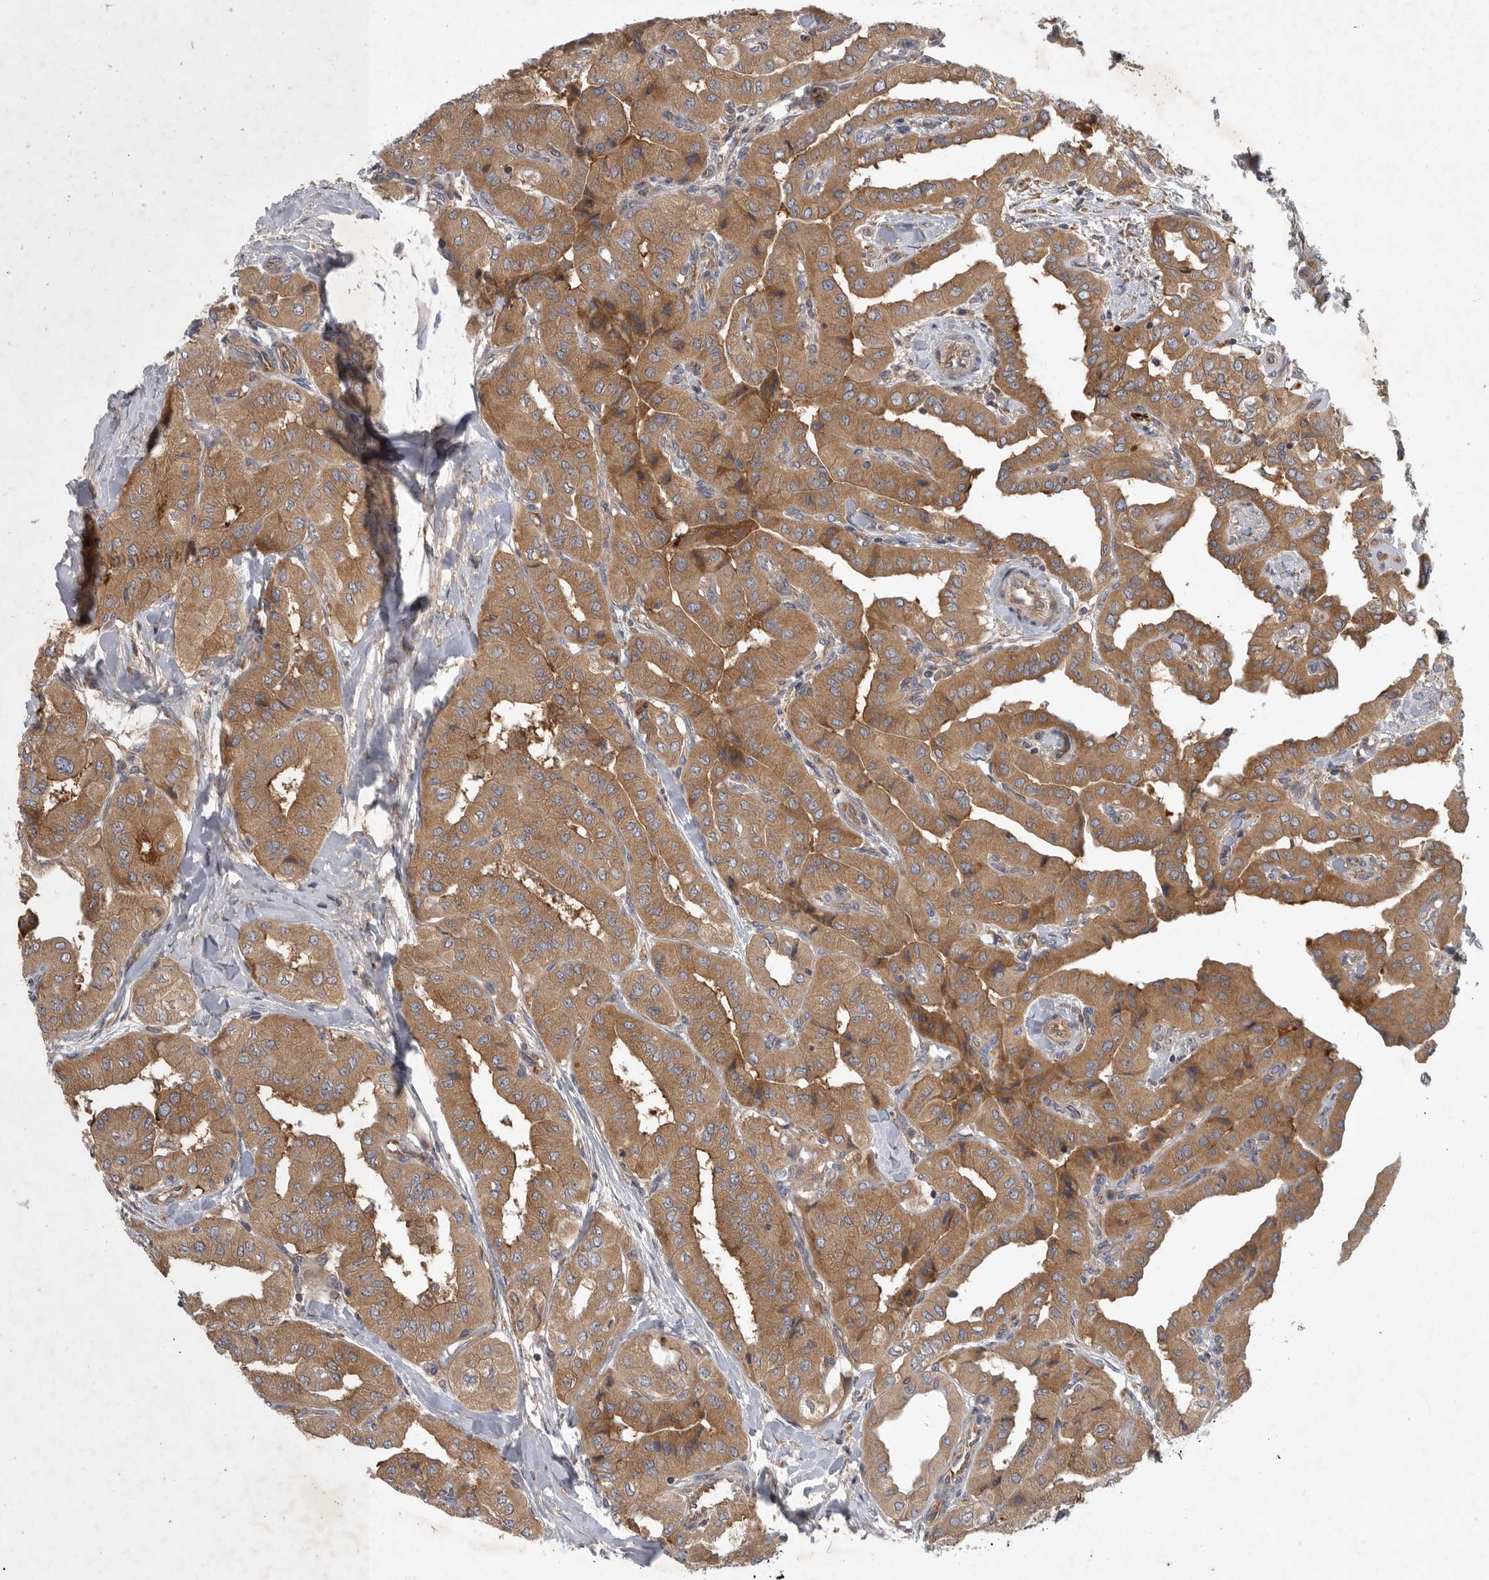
{"staining": {"intensity": "moderate", "quantity": ">75%", "location": "cytoplasmic/membranous"}, "tissue": "thyroid cancer", "cell_type": "Tumor cells", "image_type": "cancer", "snomed": [{"axis": "morphology", "description": "Papillary adenocarcinoma, NOS"}, {"axis": "topography", "description": "Thyroid gland"}], "caption": "Tumor cells reveal medium levels of moderate cytoplasmic/membranous staining in about >75% of cells in human thyroid papillary adenocarcinoma.", "gene": "C1orf109", "patient": {"sex": "female", "age": 59}}